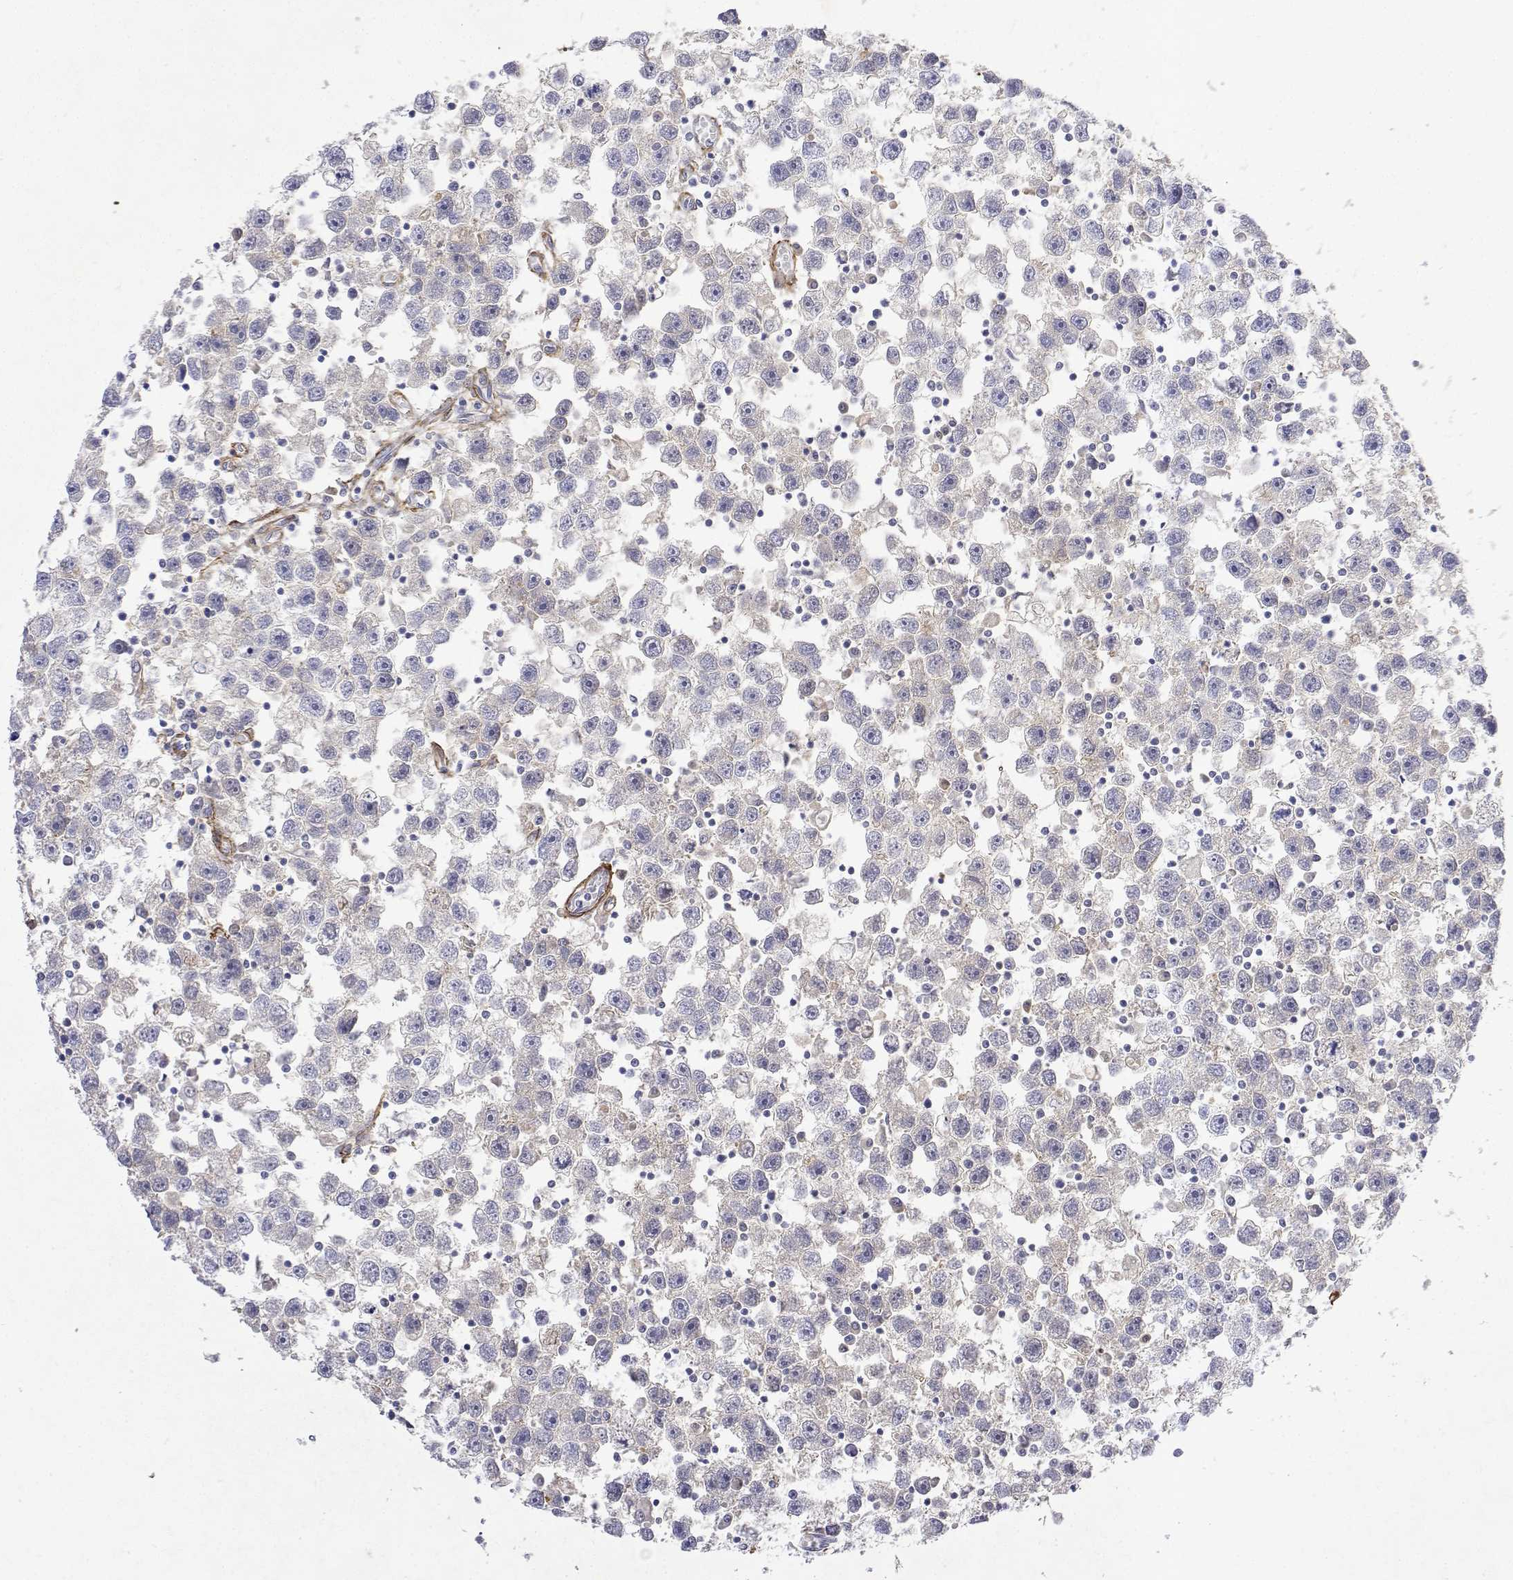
{"staining": {"intensity": "negative", "quantity": "none", "location": "none"}, "tissue": "testis cancer", "cell_type": "Tumor cells", "image_type": "cancer", "snomed": [{"axis": "morphology", "description": "Seminoma, NOS"}, {"axis": "topography", "description": "Testis"}], "caption": "Immunohistochemical staining of testis seminoma exhibits no significant positivity in tumor cells.", "gene": "SOWAHD", "patient": {"sex": "male", "age": 30}}